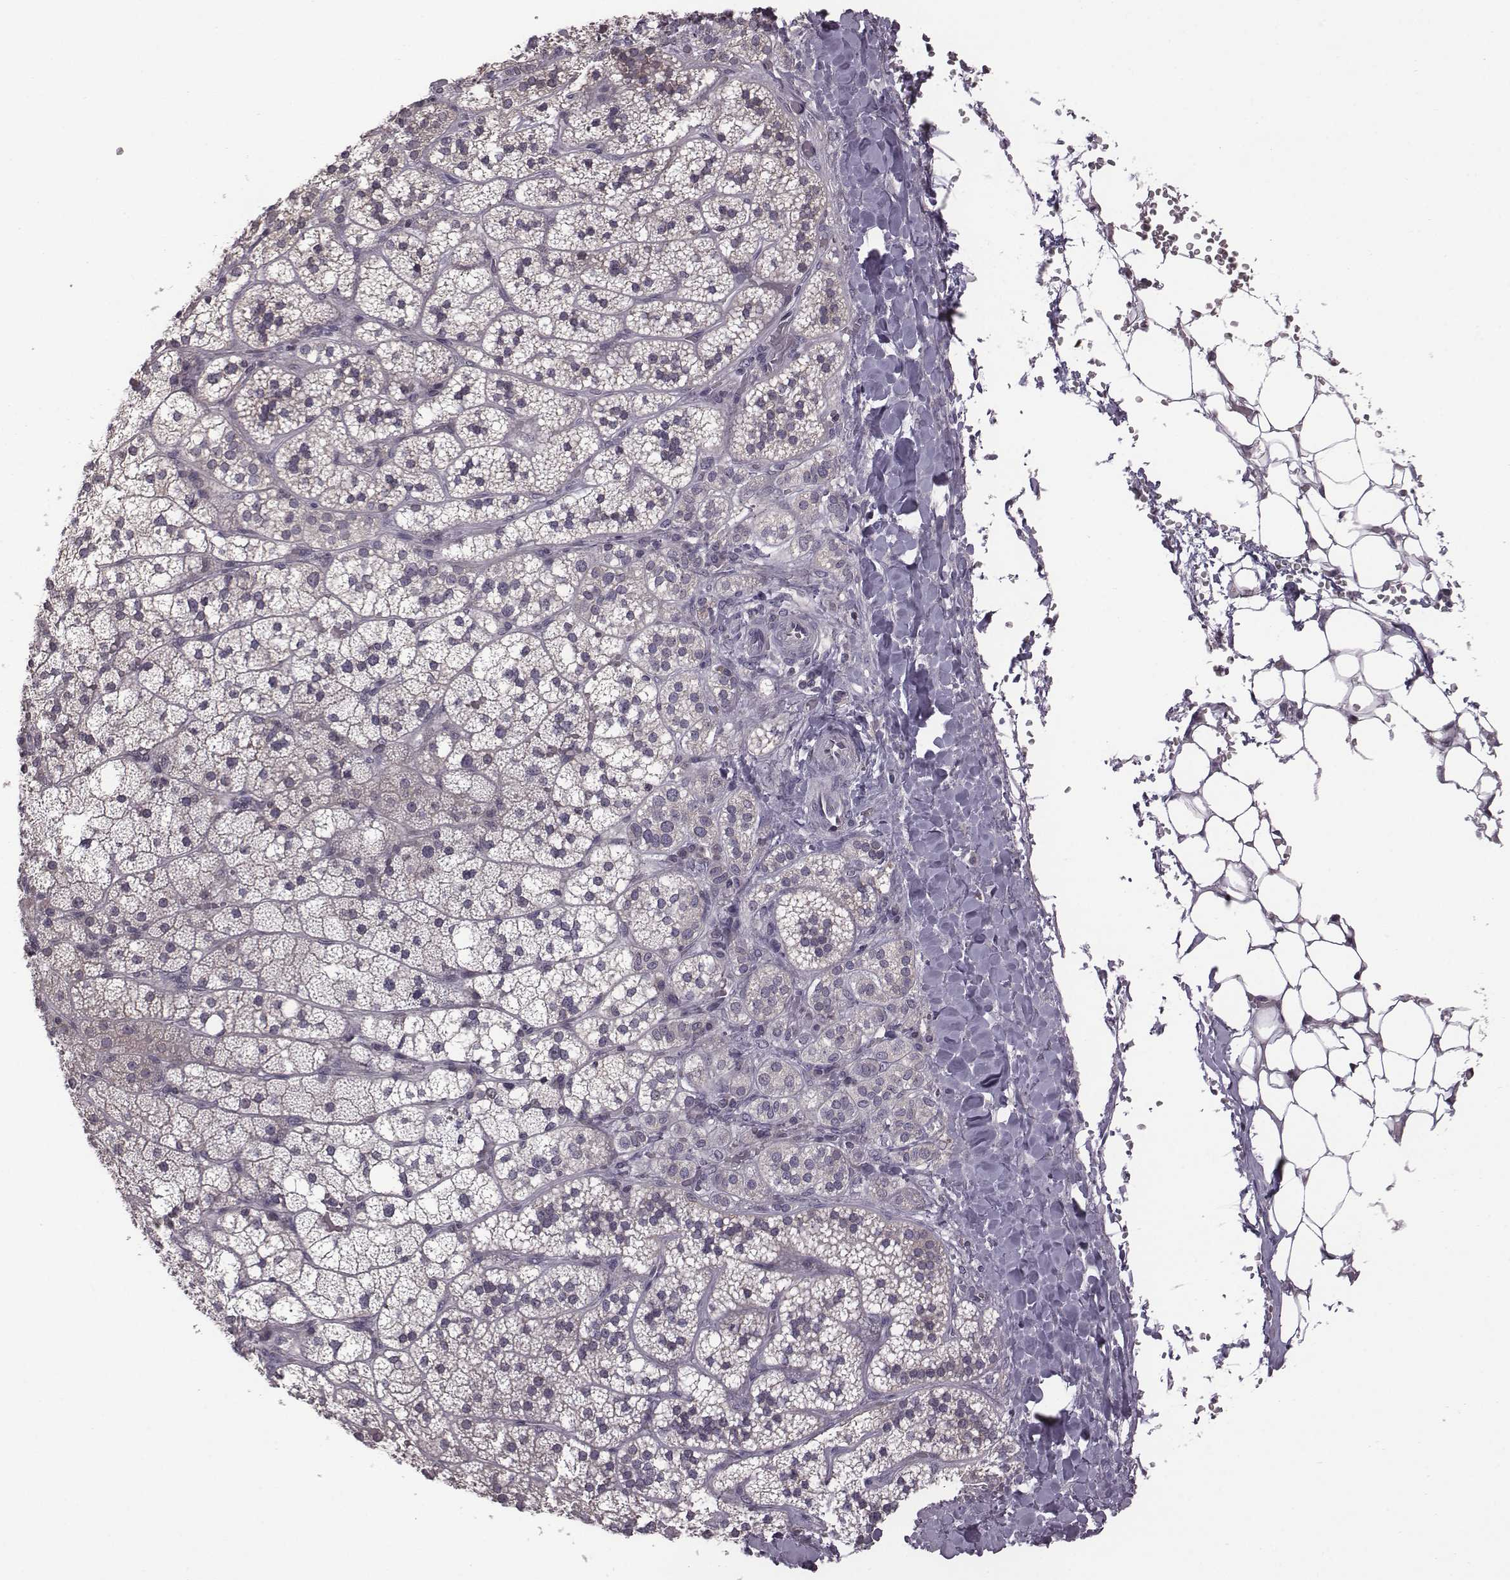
{"staining": {"intensity": "weak", "quantity": "25%-75%", "location": "cytoplasmic/membranous"}, "tissue": "adrenal gland", "cell_type": "Glandular cells", "image_type": "normal", "snomed": [{"axis": "morphology", "description": "Normal tissue, NOS"}, {"axis": "topography", "description": "Adrenal gland"}], "caption": "Immunohistochemical staining of normal human adrenal gland exhibits 25%-75% levels of weak cytoplasmic/membranous protein positivity in about 25%-75% of glandular cells. Nuclei are stained in blue.", "gene": "BICDL1", "patient": {"sex": "male", "age": 53}}